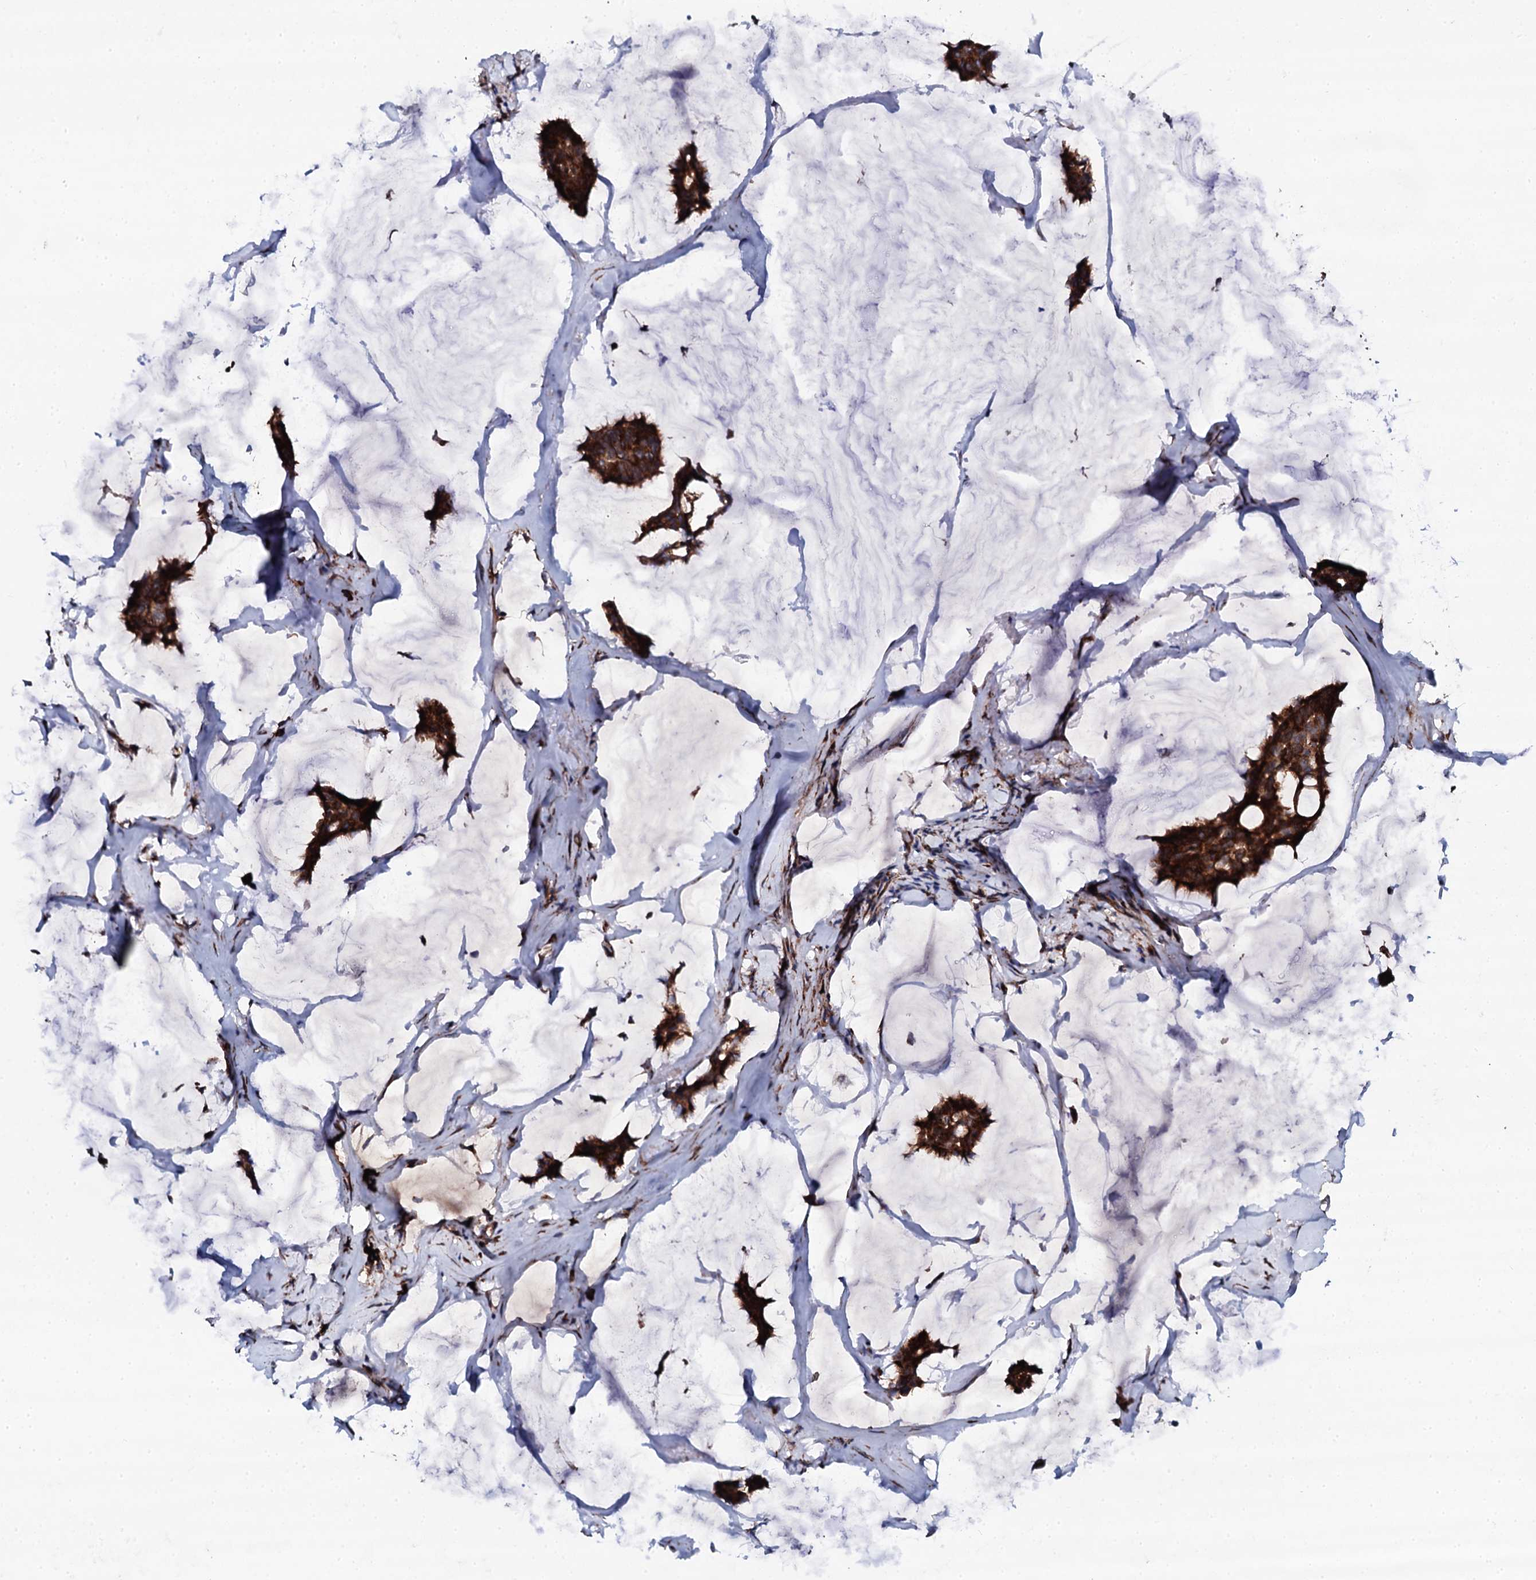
{"staining": {"intensity": "strong", "quantity": ">75%", "location": "cytoplasmic/membranous"}, "tissue": "breast cancer", "cell_type": "Tumor cells", "image_type": "cancer", "snomed": [{"axis": "morphology", "description": "Duct carcinoma"}, {"axis": "topography", "description": "Breast"}], "caption": "The immunohistochemical stain highlights strong cytoplasmic/membranous staining in tumor cells of breast cancer tissue.", "gene": "LIPT2", "patient": {"sex": "female", "age": 93}}